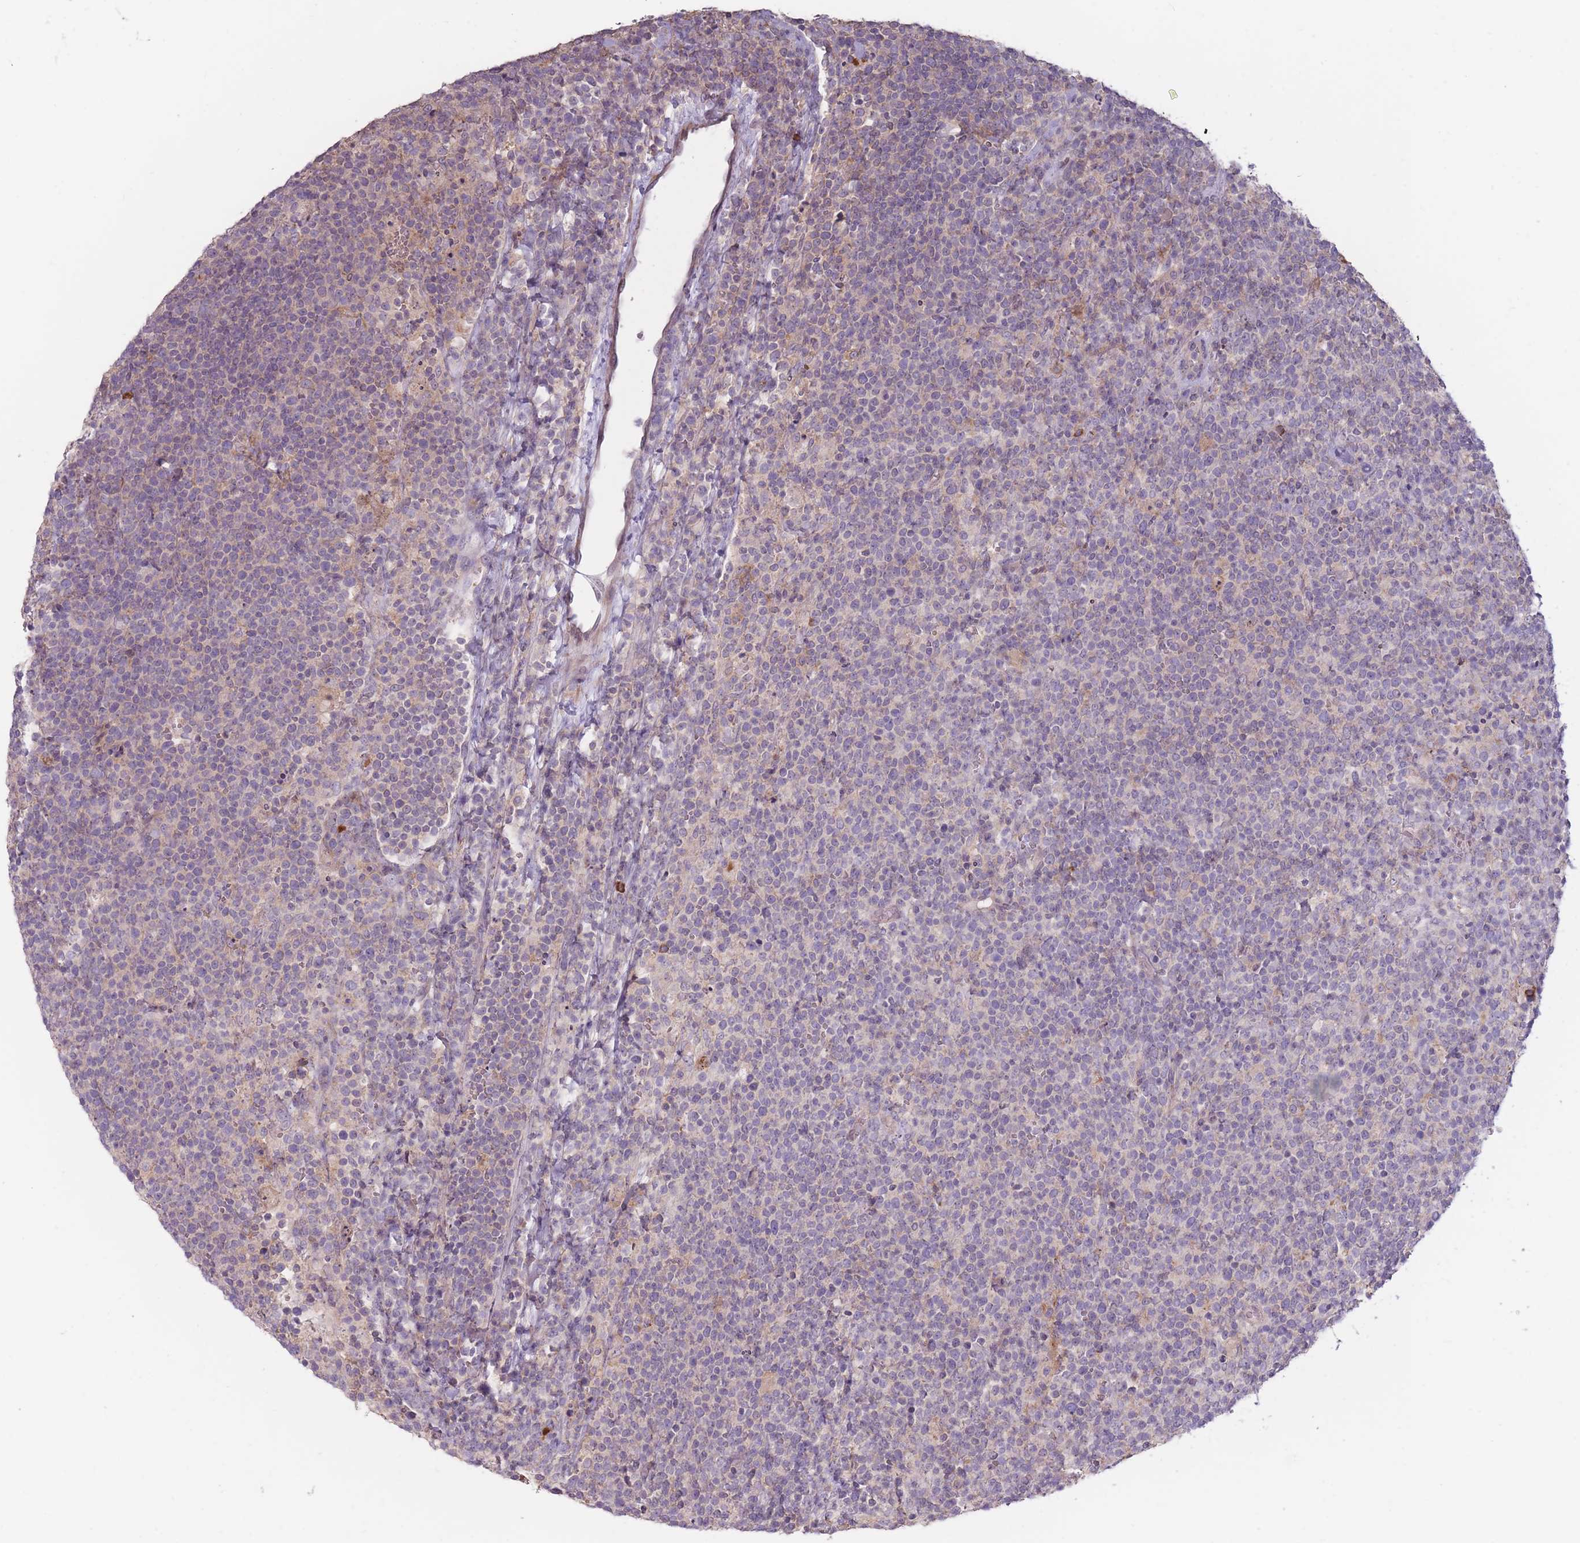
{"staining": {"intensity": "negative", "quantity": "none", "location": "none"}, "tissue": "lymphoma", "cell_type": "Tumor cells", "image_type": "cancer", "snomed": [{"axis": "morphology", "description": "Malignant lymphoma, non-Hodgkin's type, High grade"}, {"axis": "topography", "description": "Lymph node"}], "caption": "This is an immunohistochemistry micrograph of human lymphoma. There is no staining in tumor cells.", "gene": "TET3", "patient": {"sex": "male", "age": 61}}